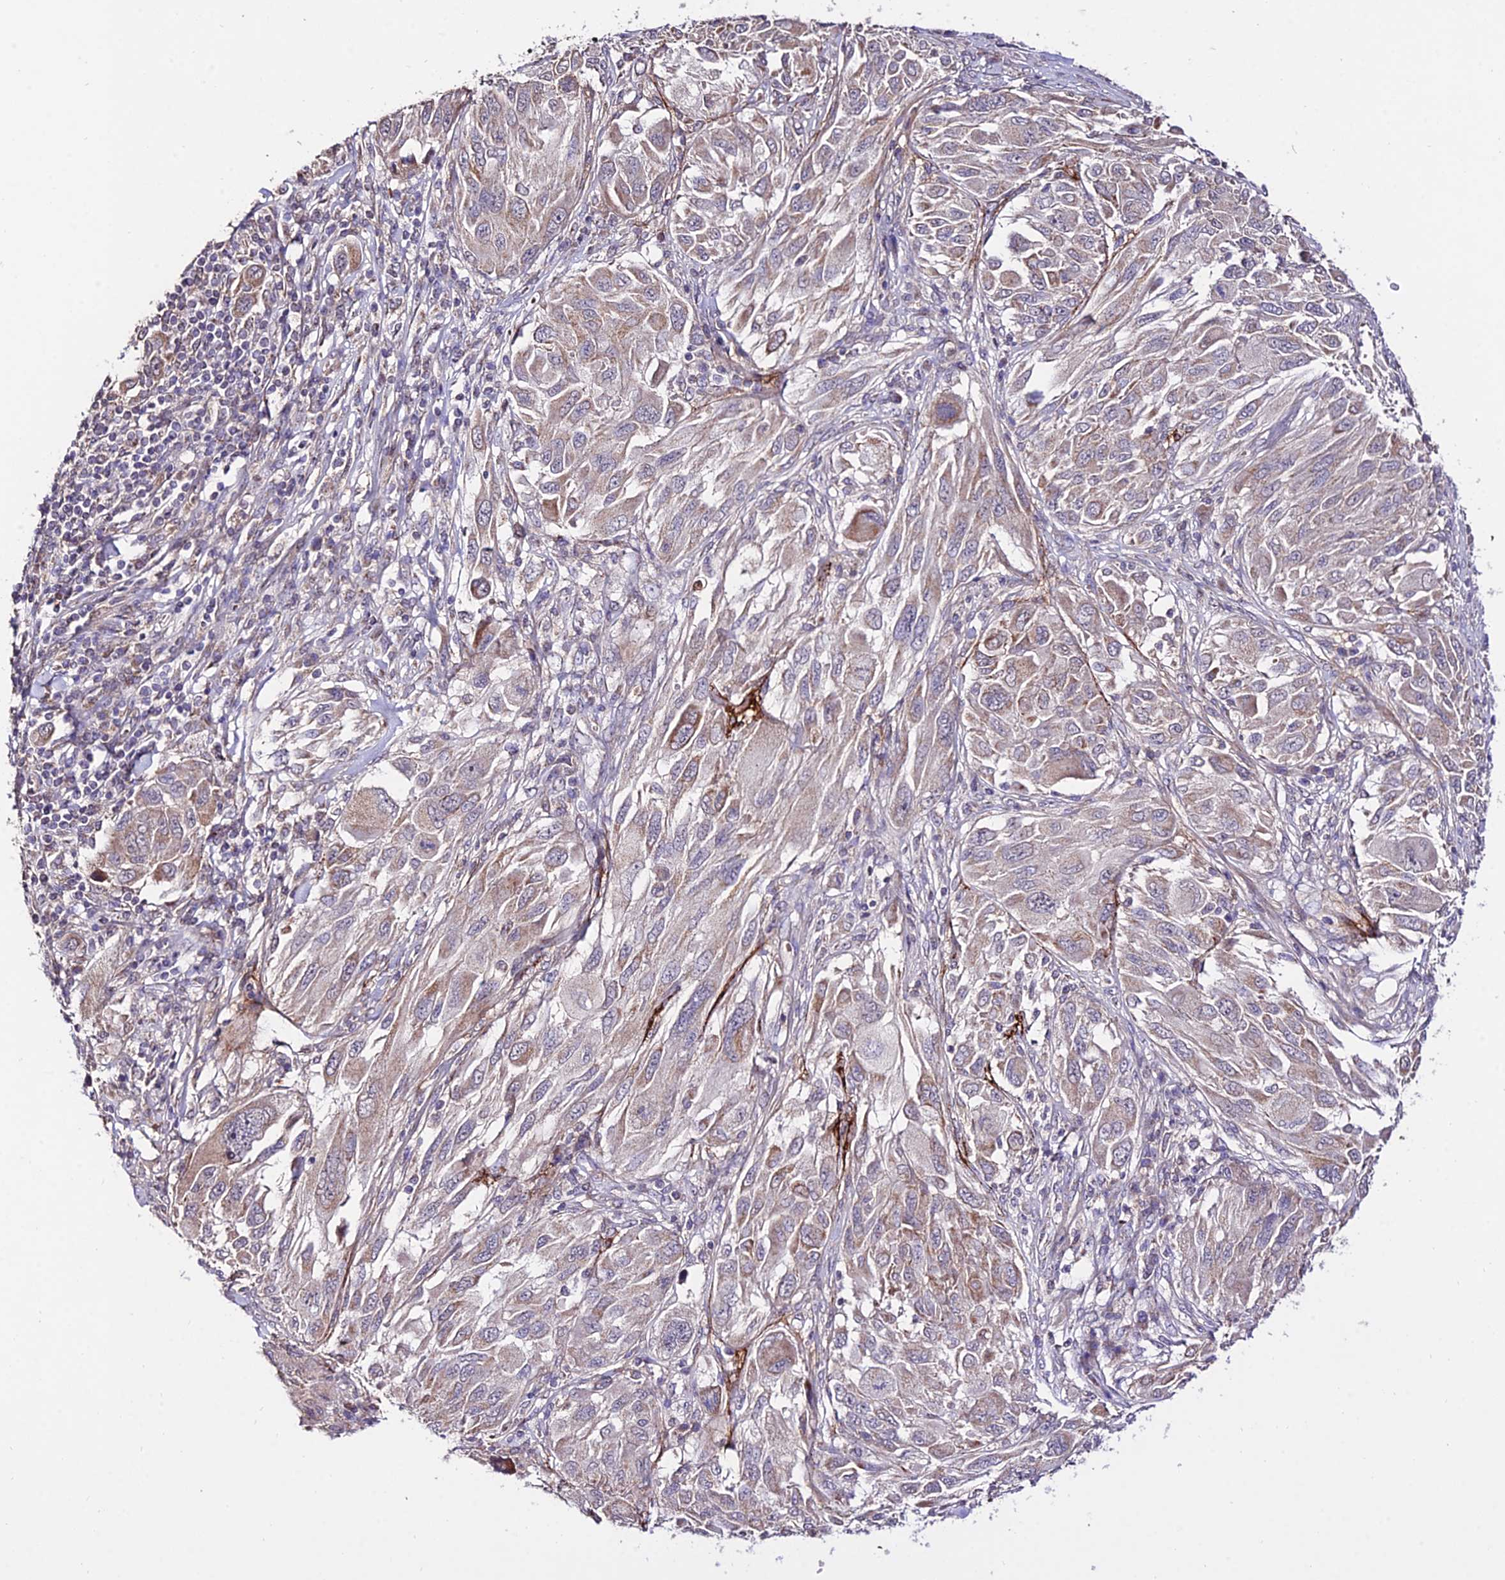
{"staining": {"intensity": "moderate", "quantity": "<25%", "location": "cytoplasmic/membranous"}, "tissue": "melanoma", "cell_type": "Tumor cells", "image_type": "cancer", "snomed": [{"axis": "morphology", "description": "Malignant melanoma, NOS"}, {"axis": "topography", "description": "Skin"}], "caption": "Immunohistochemical staining of melanoma reveals low levels of moderate cytoplasmic/membranous expression in about <25% of tumor cells.", "gene": "WDR5B", "patient": {"sex": "female", "age": 91}}